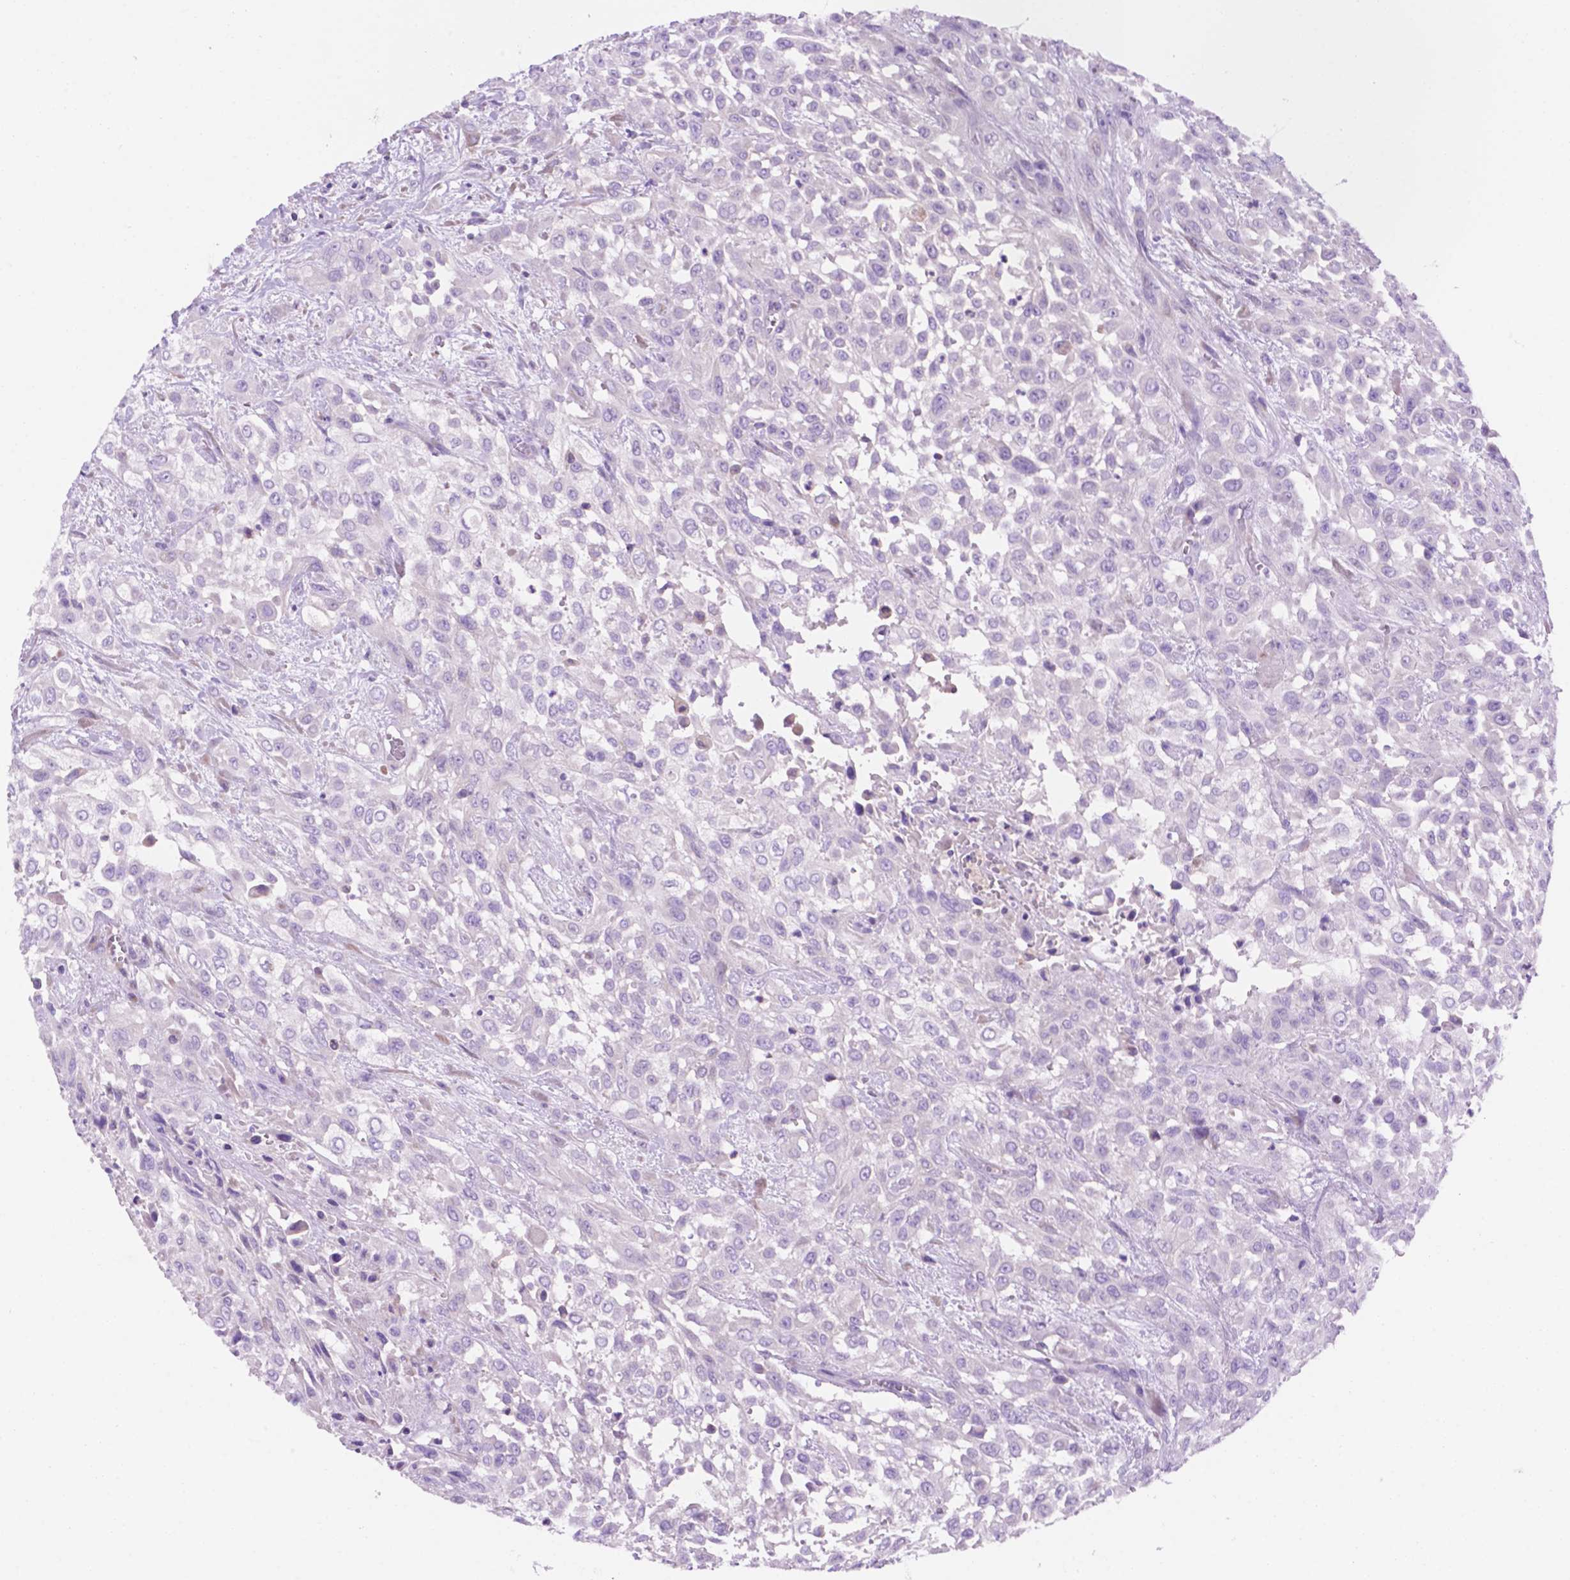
{"staining": {"intensity": "negative", "quantity": "none", "location": "none"}, "tissue": "urothelial cancer", "cell_type": "Tumor cells", "image_type": "cancer", "snomed": [{"axis": "morphology", "description": "Urothelial carcinoma, High grade"}, {"axis": "topography", "description": "Urinary bladder"}], "caption": "The image exhibits no staining of tumor cells in urothelial cancer.", "gene": "CEACAM7", "patient": {"sex": "male", "age": 57}}